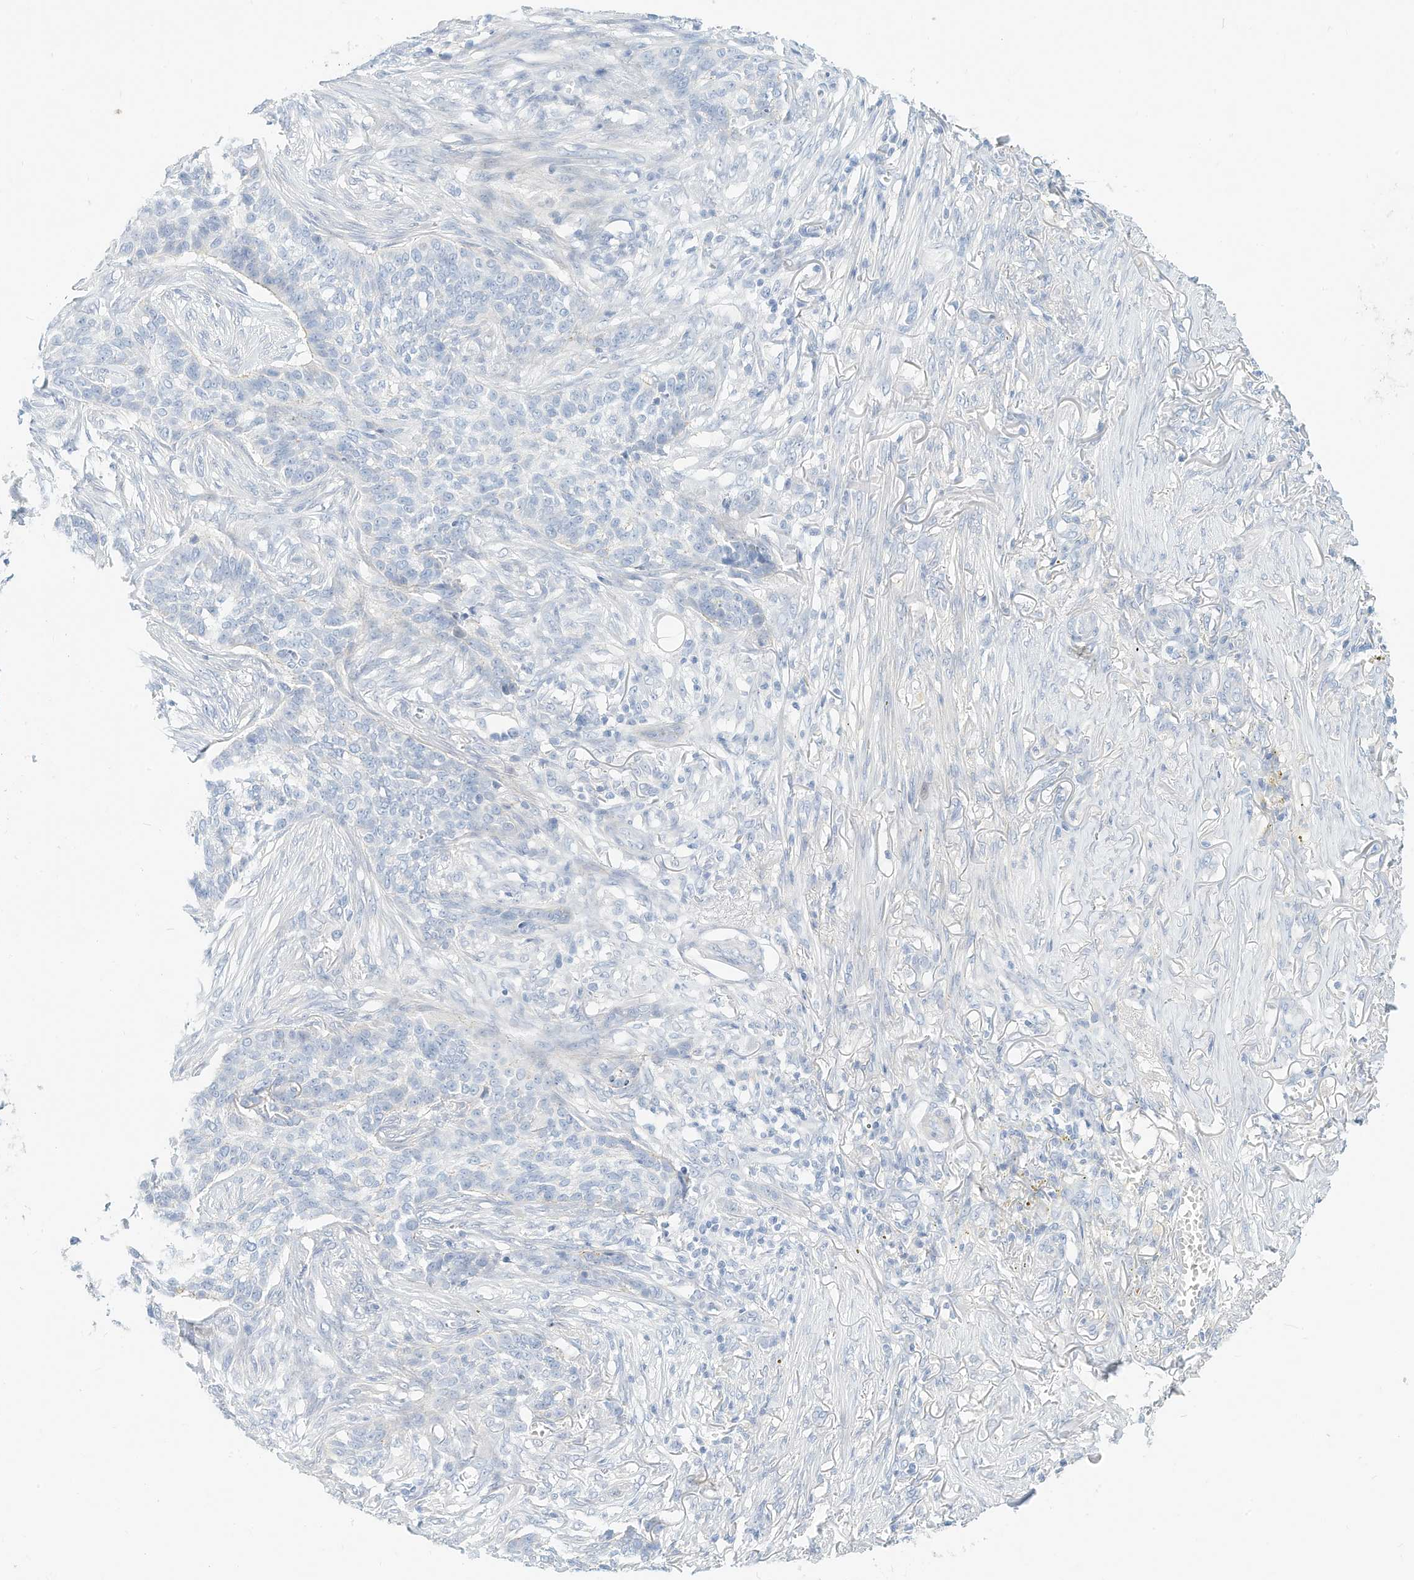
{"staining": {"intensity": "negative", "quantity": "none", "location": "none"}, "tissue": "skin cancer", "cell_type": "Tumor cells", "image_type": "cancer", "snomed": [{"axis": "morphology", "description": "Basal cell carcinoma"}, {"axis": "topography", "description": "Skin"}], "caption": "Immunohistochemical staining of skin cancer demonstrates no significant staining in tumor cells.", "gene": "SPOCD1", "patient": {"sex": "male", "age": 85}}